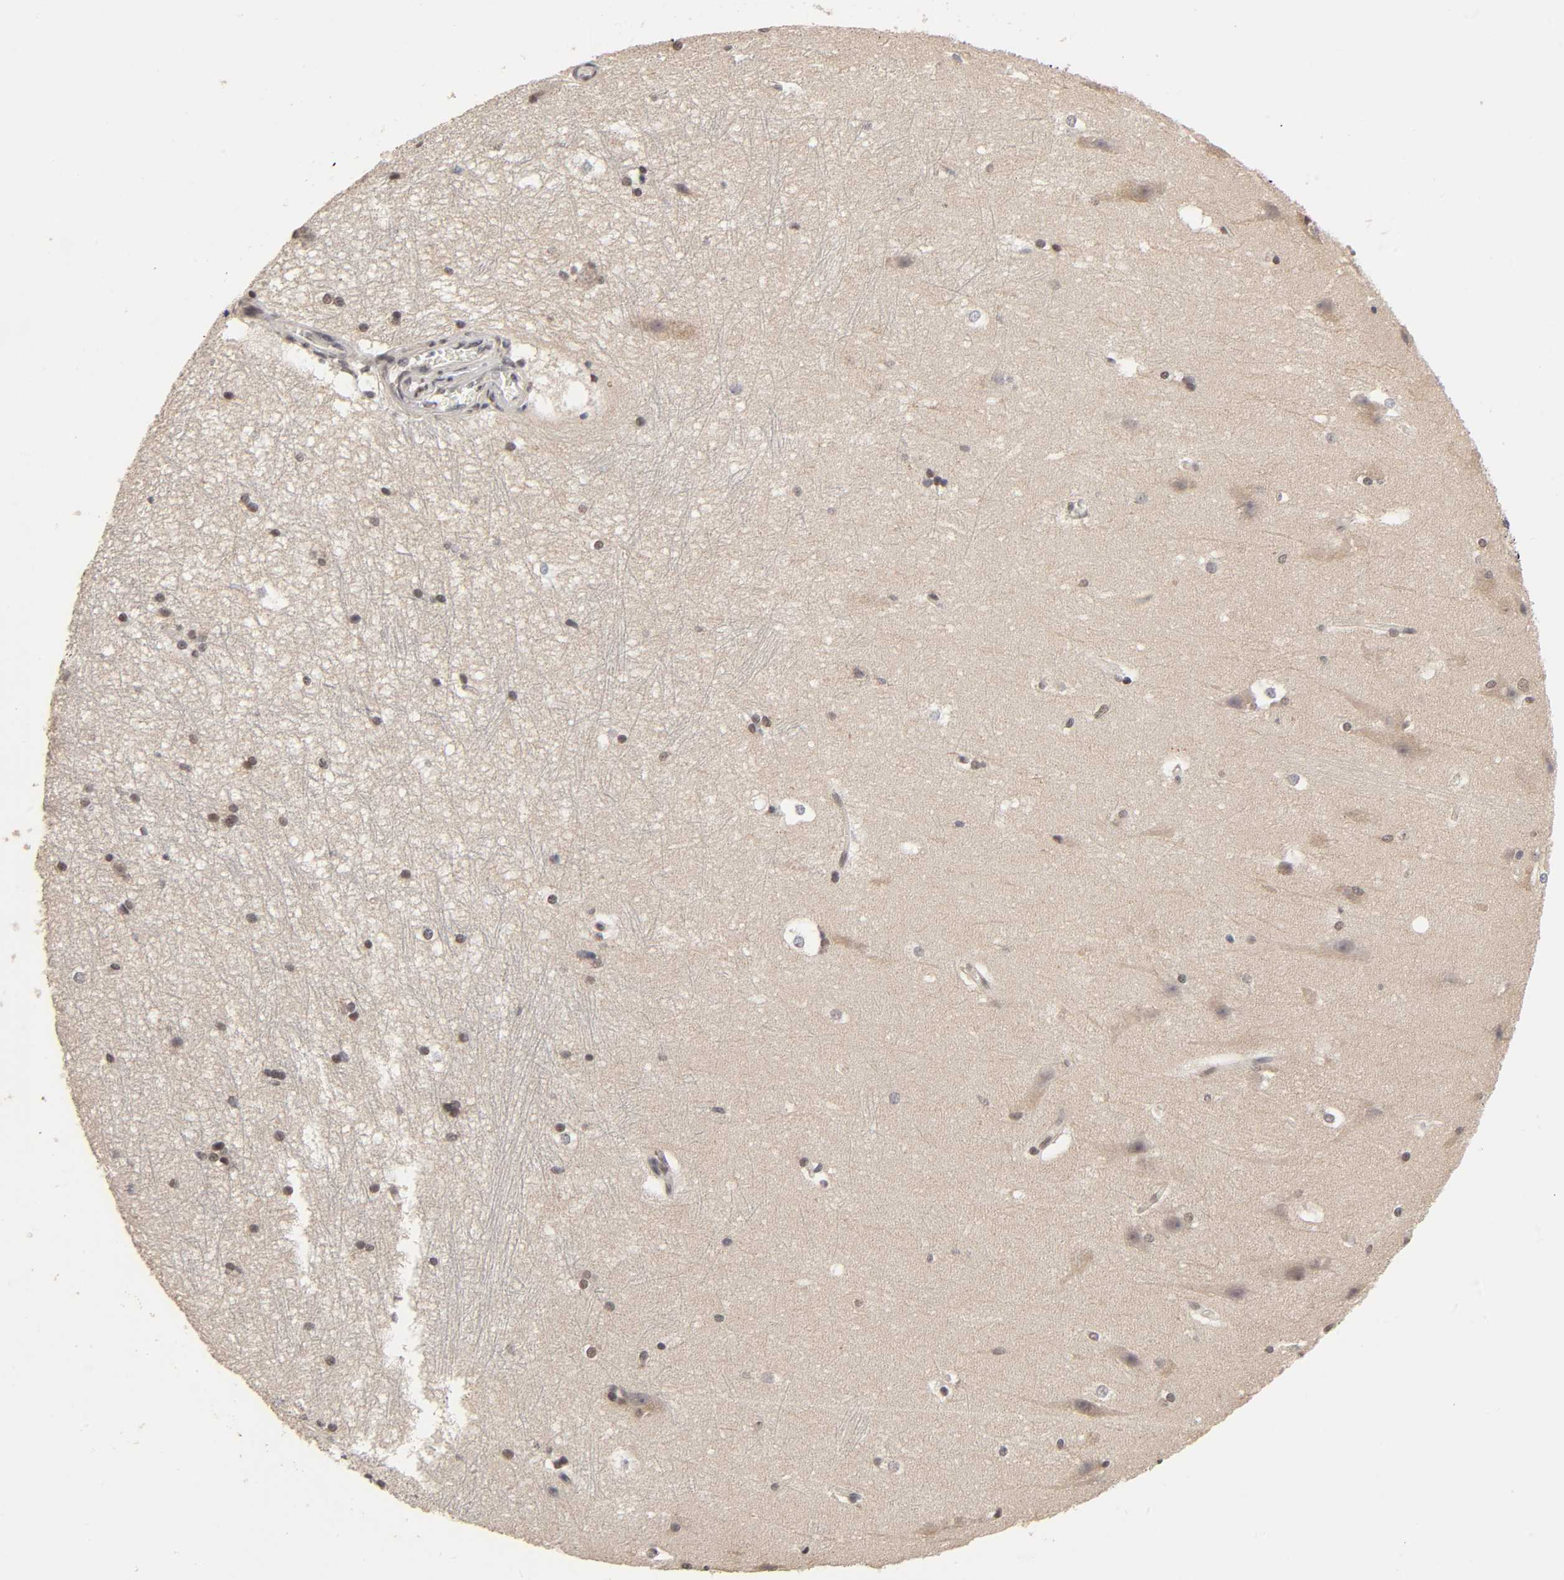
{"staining": {"intensity": "moderate", "quantity": "25%-75%", "location": "nuclear"}, "tissue": "hippocampus", "cell_type": "Glial cells", "image_type": "normal", "snomed": [{"axis": "morphology", "description": "Normal tissue, NOS"}, {"axis": "topography", "description": "Hippocampus"}], "caption": "A brown stain highlights moderate nuclear expression of a protein in glial cells of benign human hippocampus.", "gene": "EP300", "patient": {"sex": "female", "age": 19}}